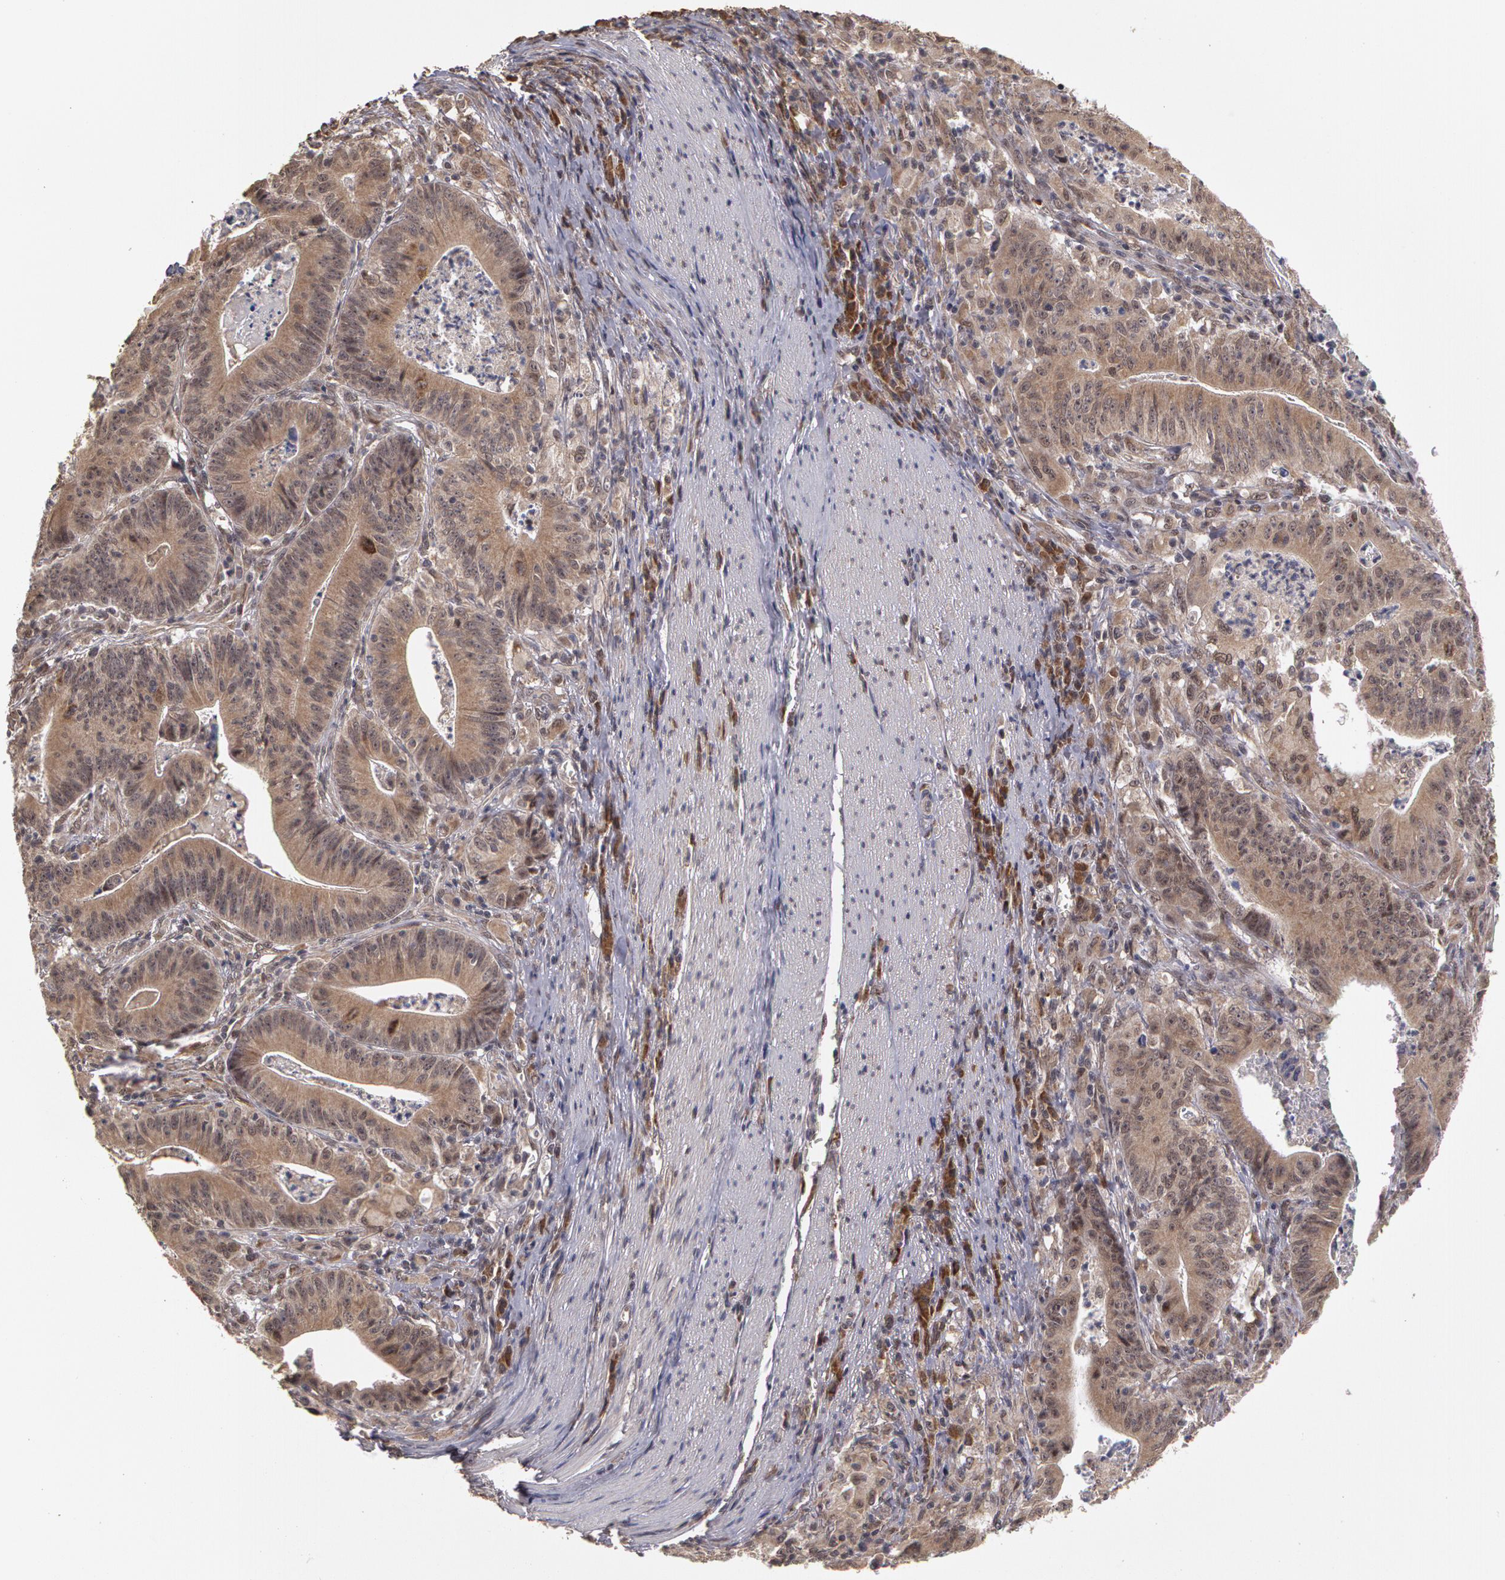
{"staining": {"intensity": "moderate", "quantity": ">75%", "location": "cytoplasmic/membranous"}, "tissue": "stomach cancer", "cell_type": "Tumor cells", "image_type": "cancer", "snomed": [{"axis": "morphology", "description": "Adenocarcinoma, NOS"}, {"axis": "topography", "description": "Stomach, lower"}], "caption": "This is a histology image of immunohistochemistry staining of adenocarcinoma (stomach), which shows moderate expression in the cytoplasmic/membranous of tumor cells.", "gene": "GLIS1", "patient": {"sex": "female", "age": 86}}